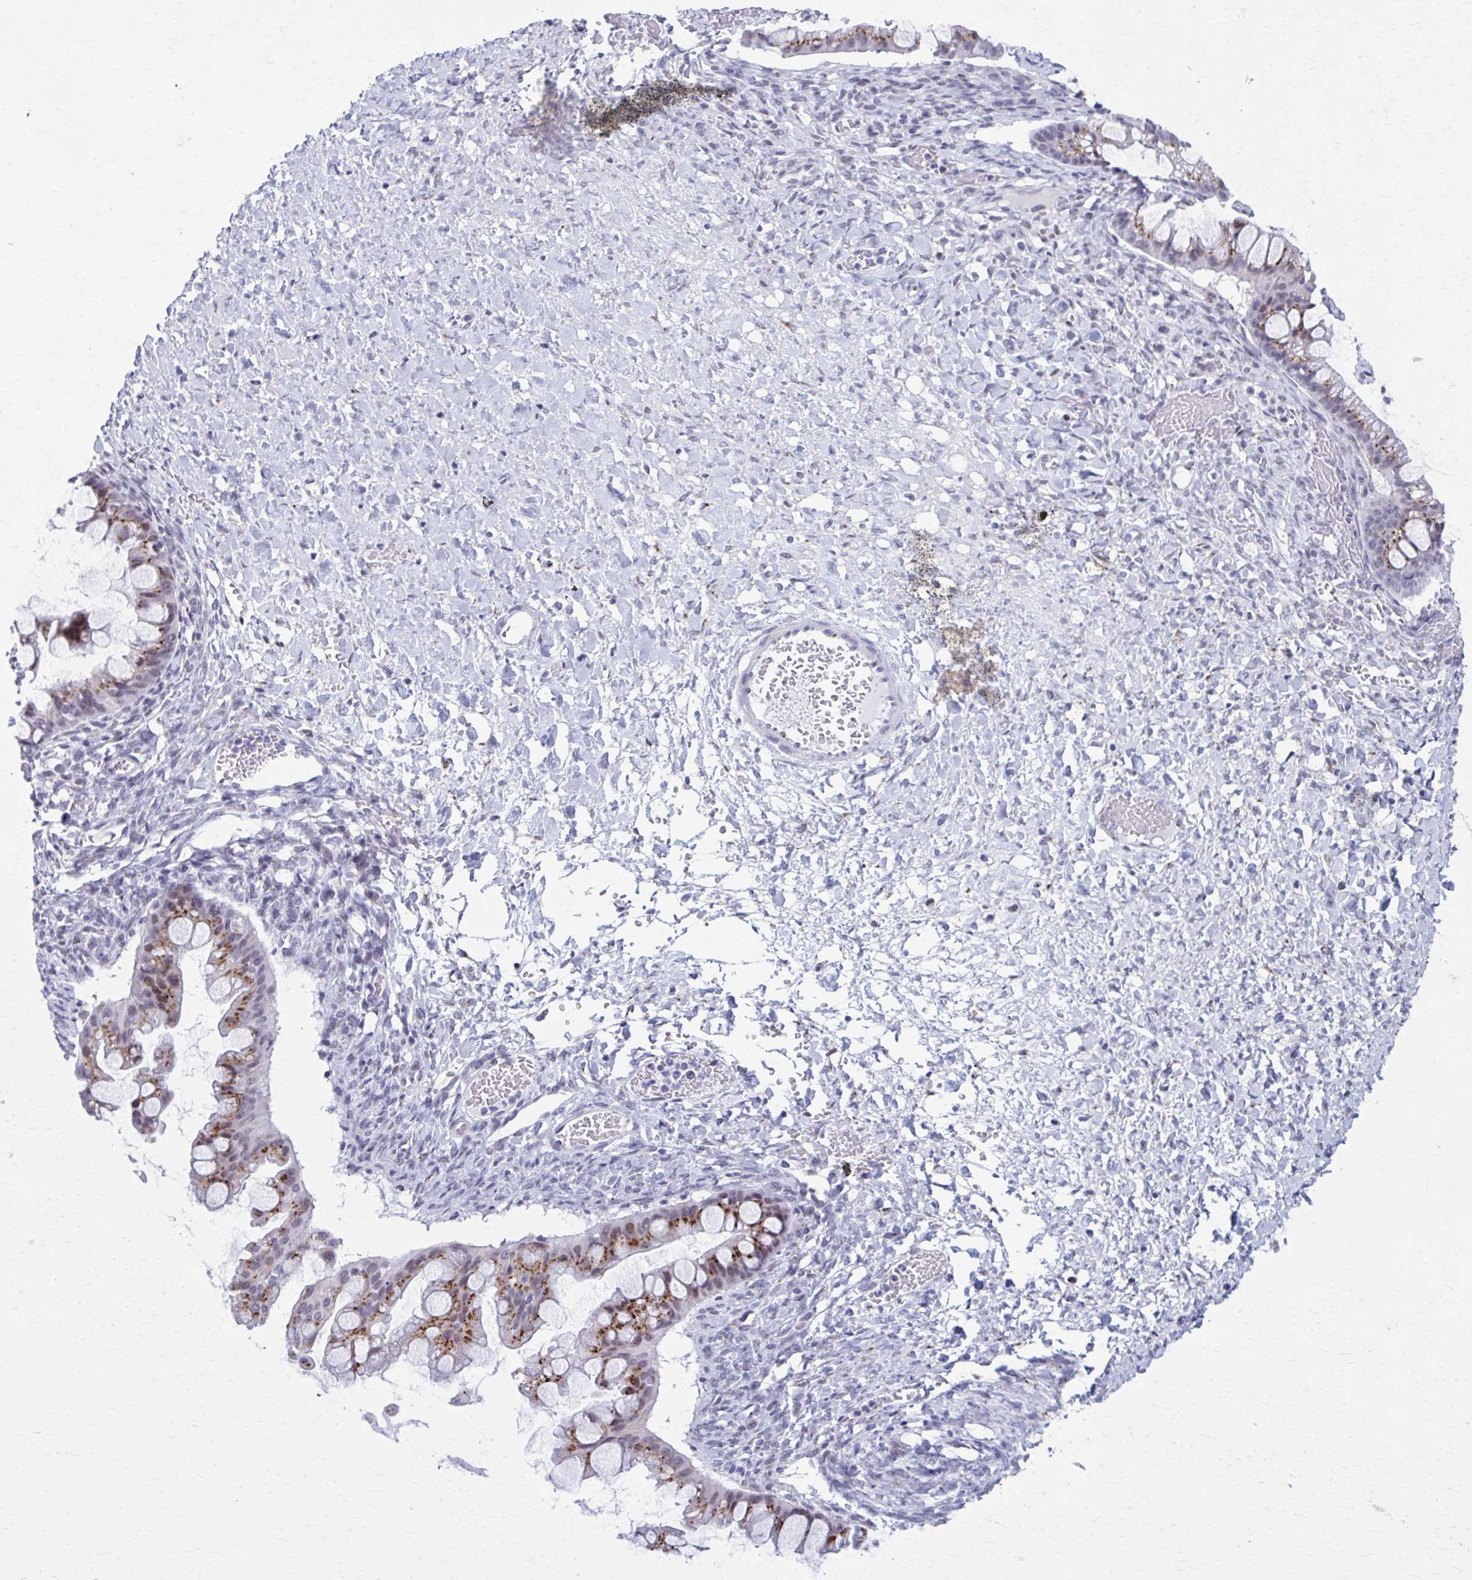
{"staining": {"intensity": "strong", "quantity": ">75%", "location": "cytoplasmic/membranous,nuclear"}, "tissue": "ovarian cancer", "cell_type": "Tumor cells", "image_type": "cancer", "snomed": [{"axis": "morphology", "description": "Cystadenocarcinoma, mucinous, NOS"}, {"axis": "topography", "description": "Ovary"}], "caption": "The histopathology image exhibits immunohistochemical staining of mucinous cystadenocarcinoma (ovarian). There is strong cytoplasmic/membranous and nuclear staining is identified in approximately >75% of tumor cells. The staining was performed using DAB to visualize the protein expression in brown, while the nuclei were stained in blue with hematoxylin (Magnification: 20x).", "gene": "ZNF682", "patient": {"sex": "female", "age": 73}}